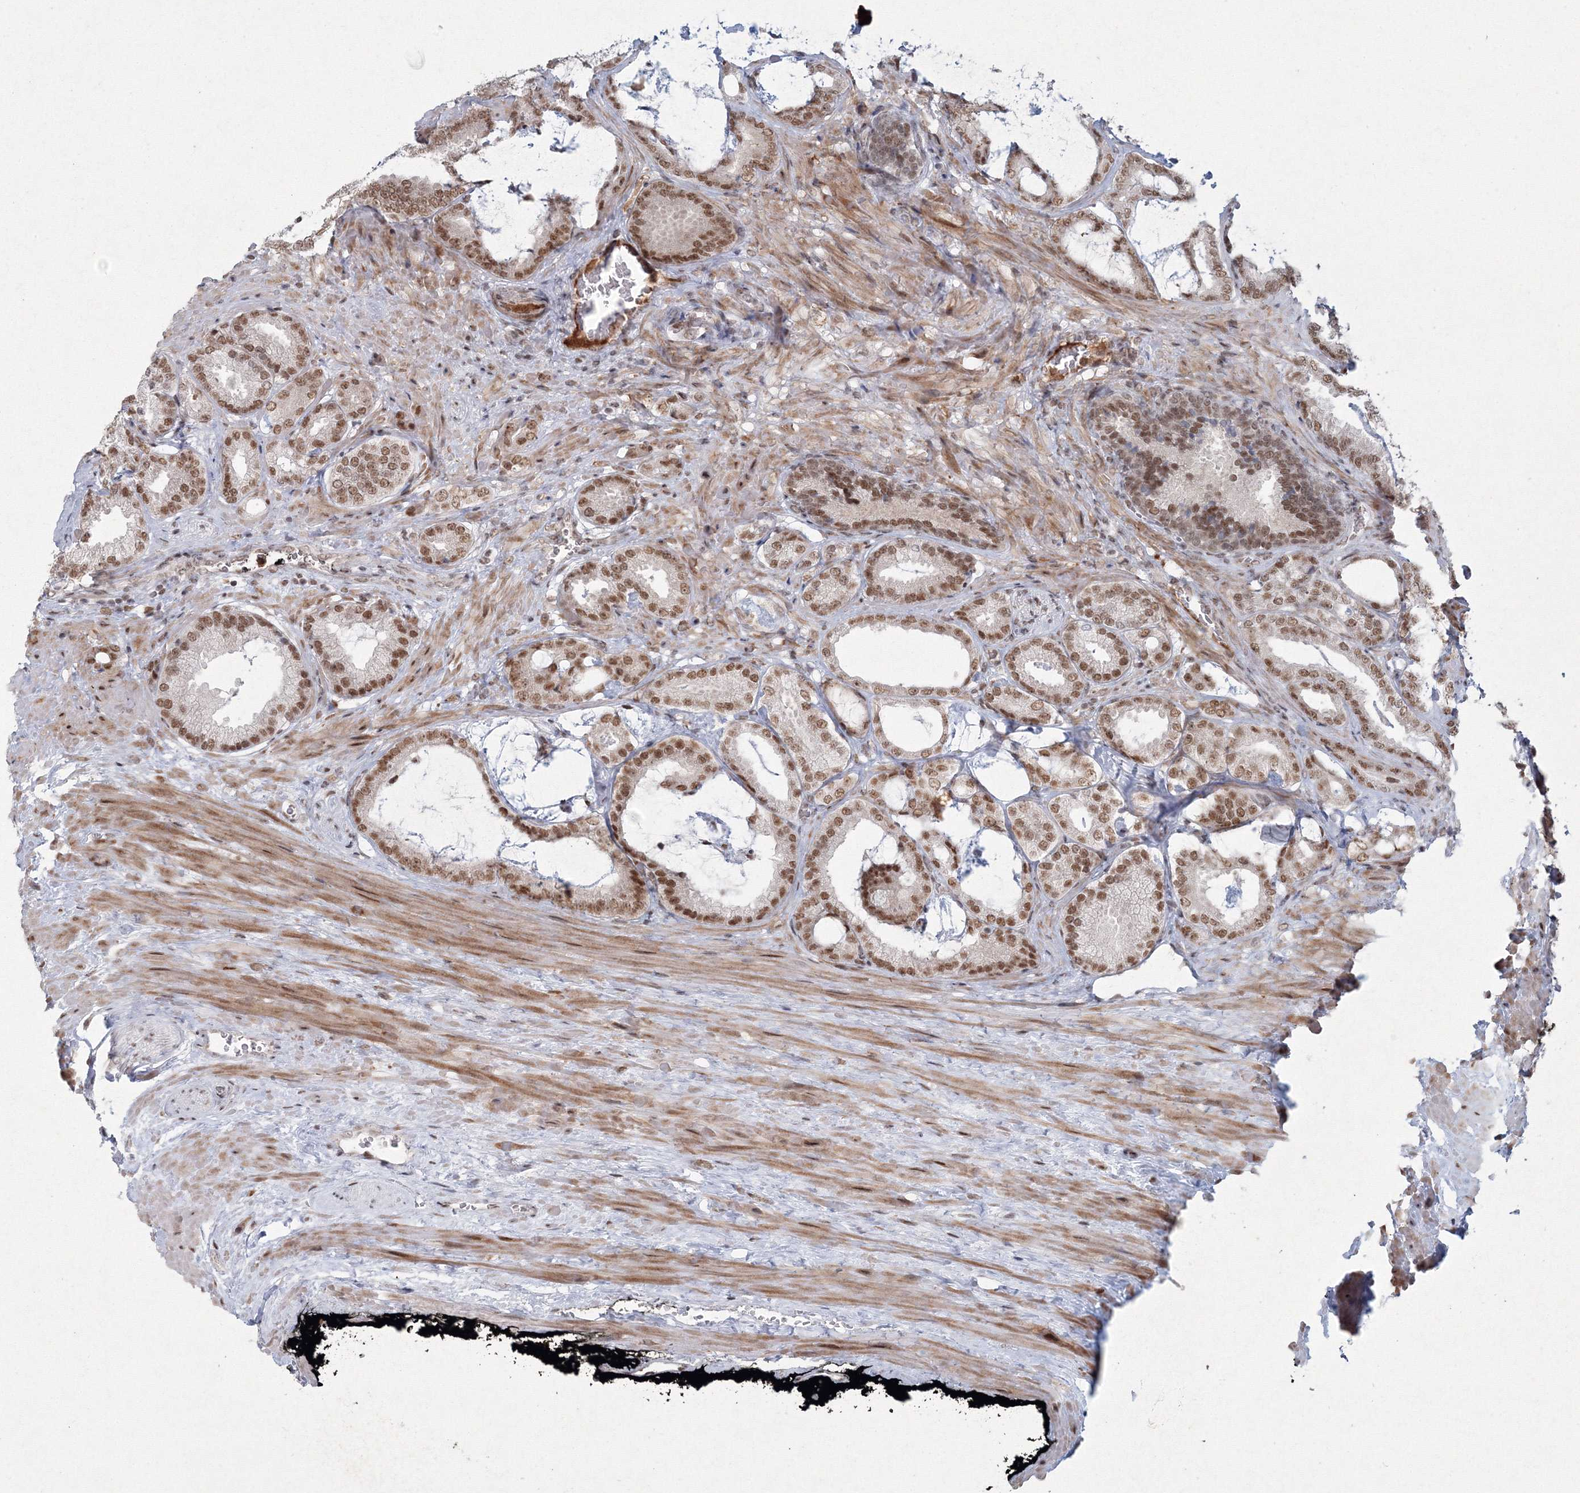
{"staining": {"intensity": "moderate", "quantity": ">75%", "location": "nuclear"}, "tissue": "prostate cancer", "cell_type": "Tumor cells", "image_type": "cancer", "snomed": [{"axis": "morphology", "description": "Adenocarcinoma, Low grade"}, {"axis": "topography", "description": "Prostate"}], "caption": "Human prostate adenocarcinoma (low-grade) stained with a protein marker exhibits moderate staining in tumor cells.", "gene": "C3orf33", "patient": {"sex": "male", "age": 71}}